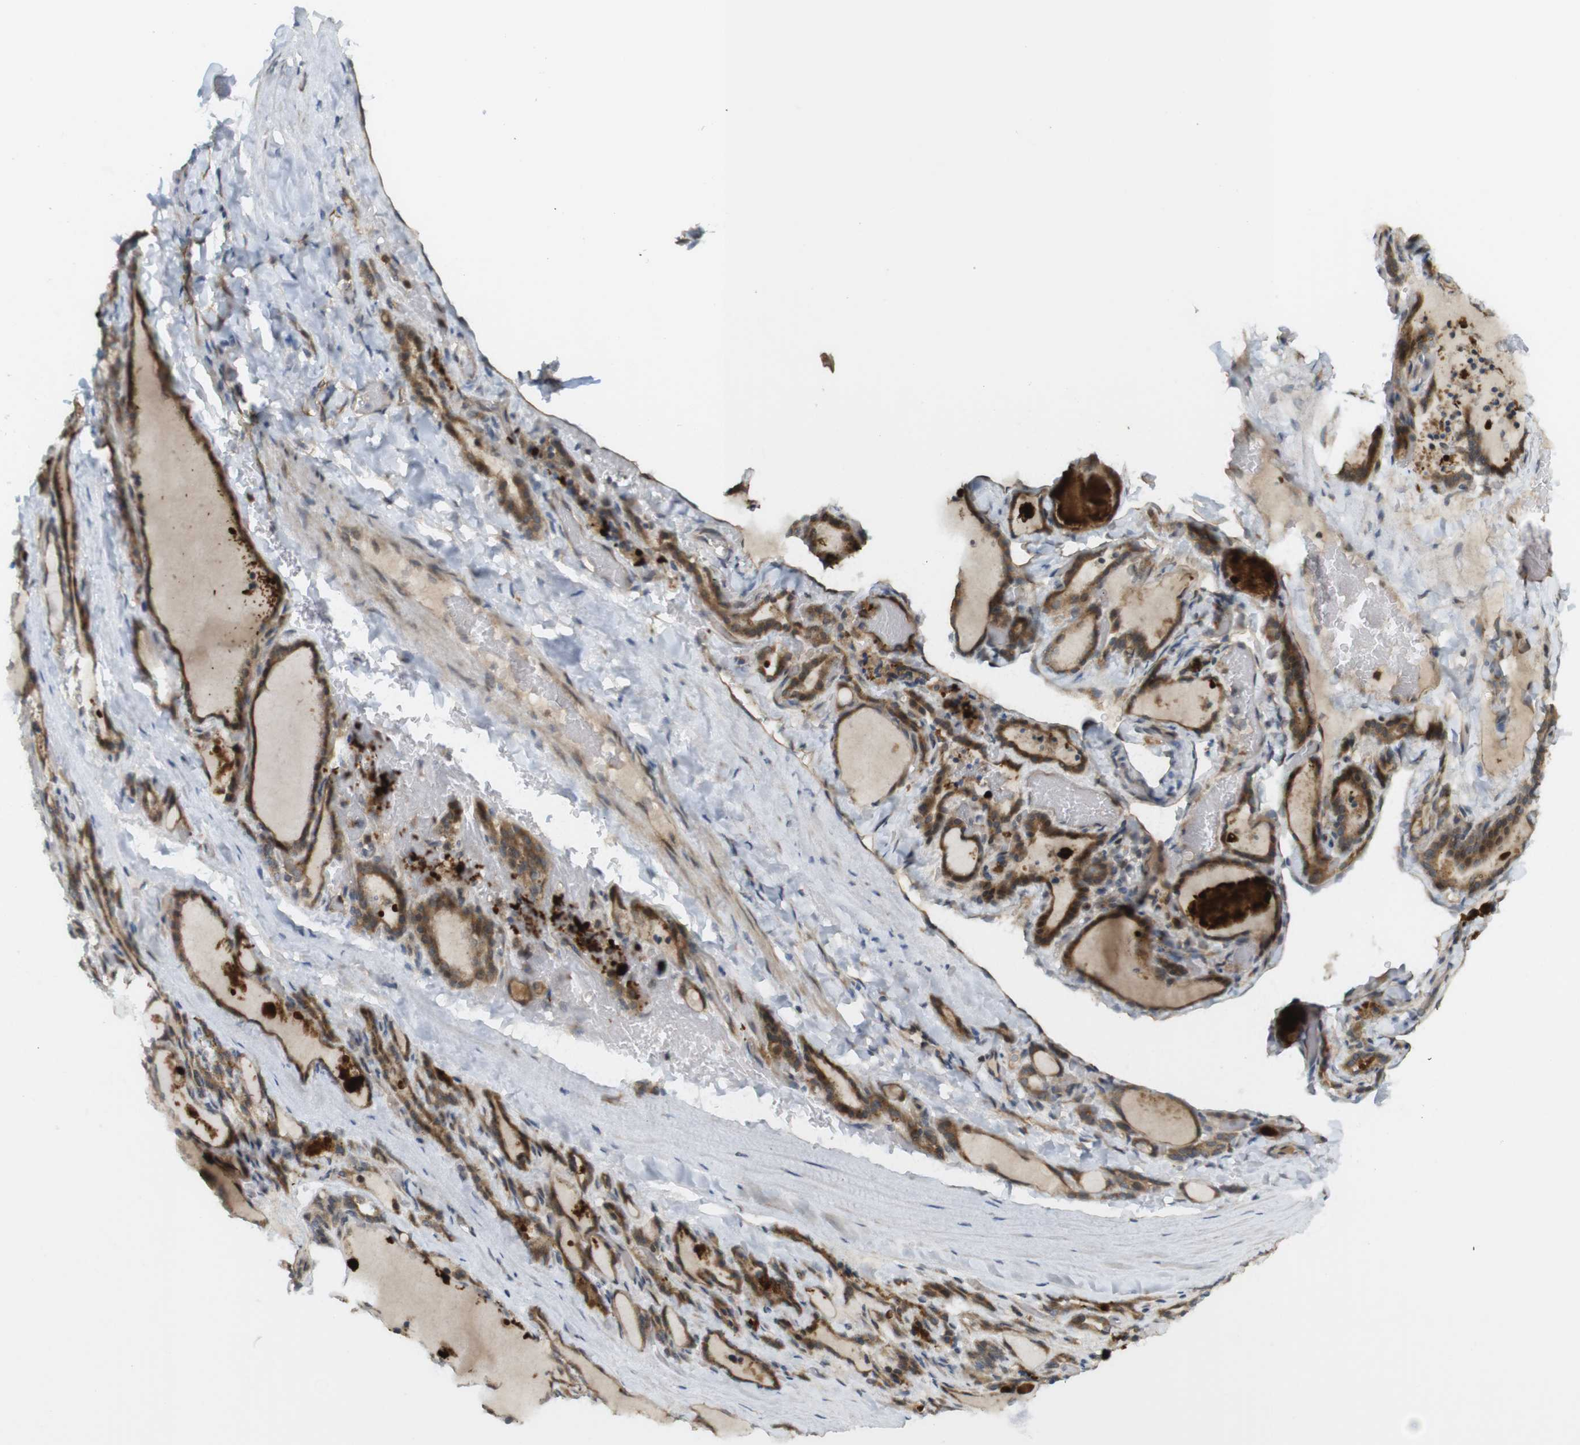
{"staining": {"intensity": "moderate", "quantity": ">75%", "location": "cytoplasmic/membranous"}, "tissue": "thyroid gland", "cell_type": "Glandular cells", "image_type": "normal", "snomed": [{"axis": "morphology", "description": "Normal tissue, NOS"}, {"axis": "topography", "description": "Thyroid gland"}], "caption": "Immunohistochemical staining of unremarkable thyroid gland shows medium levels of moderate cytoplasmic/membranous staining in approximately >75% of glandular cells.", "gene": "CLRN3", "patient": {"sex": "female", "age": 28}}